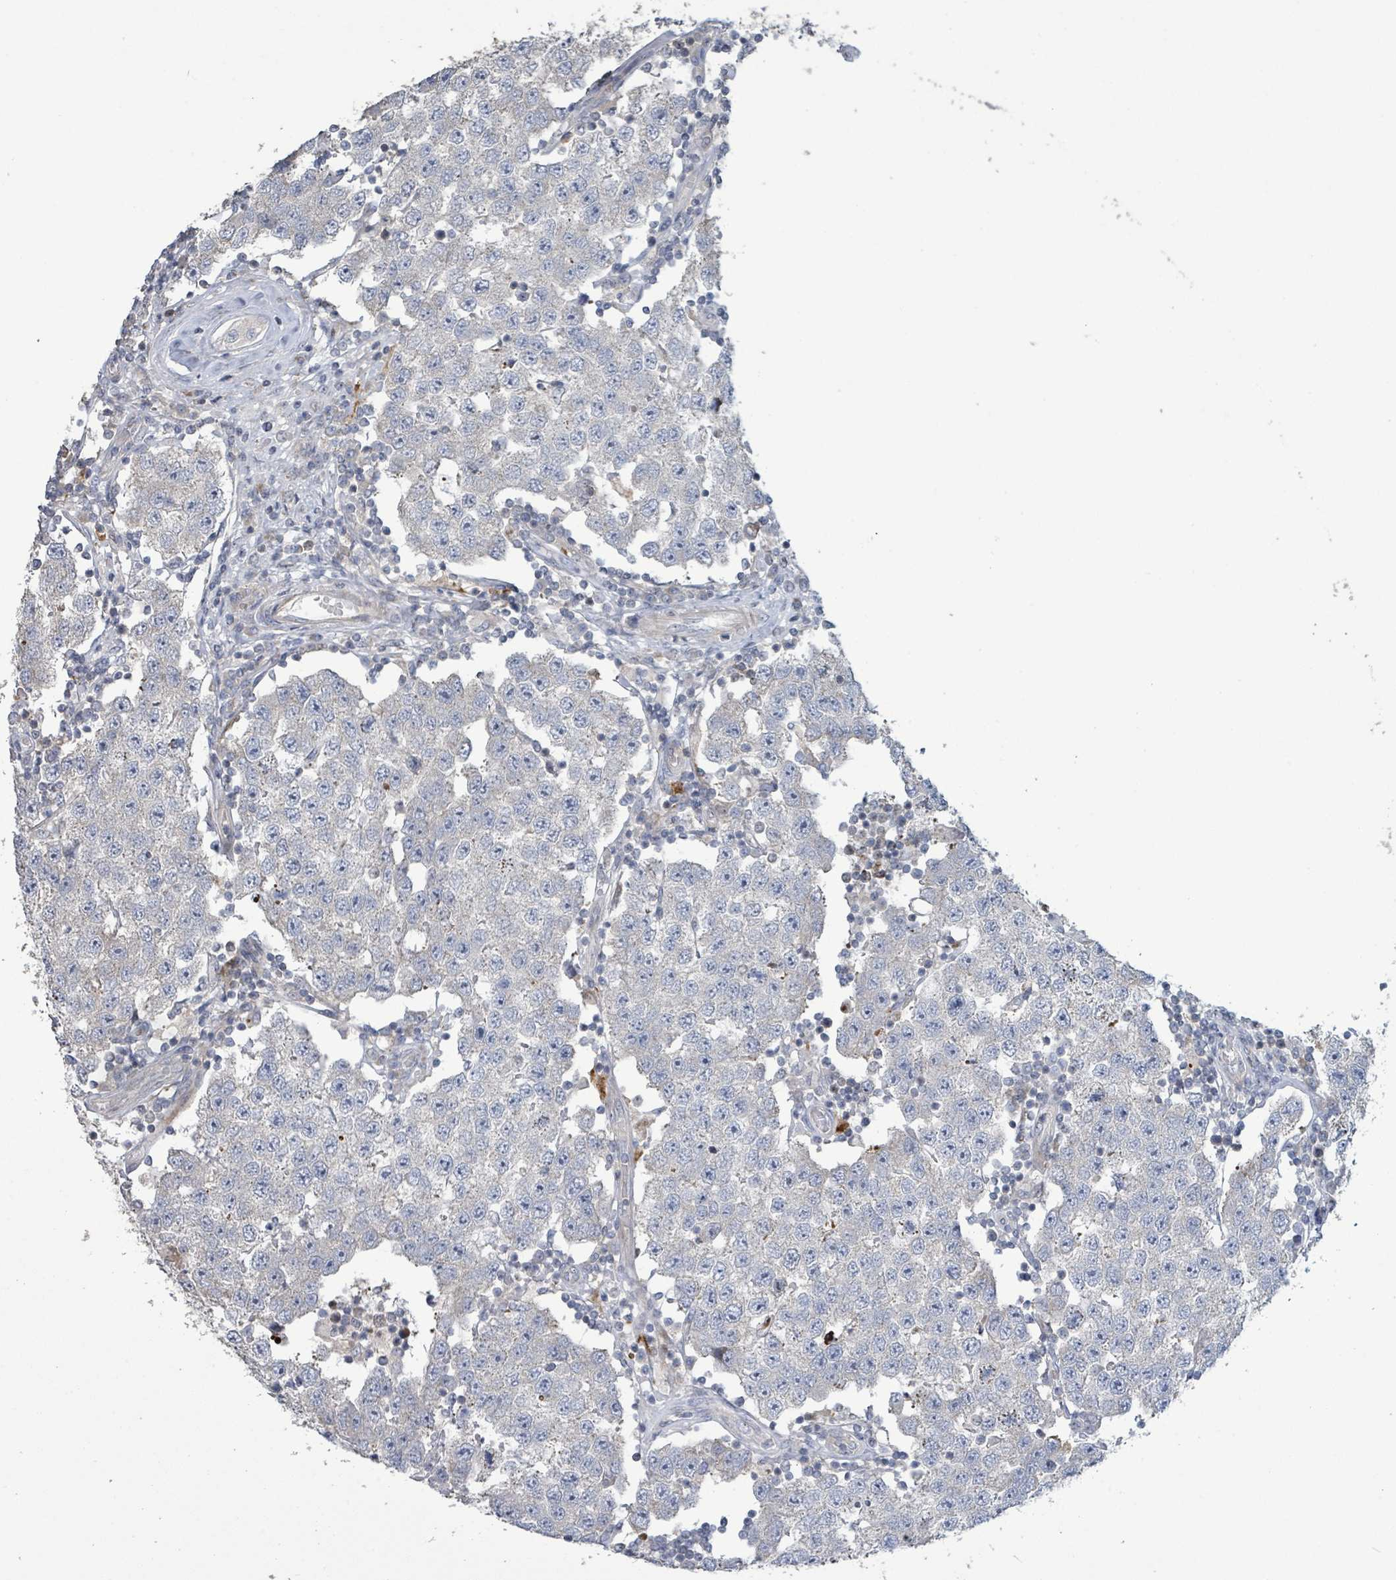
{"staining": {"intensity": "negative", "quantity": "none", "location": "none"}, "tissue": "testis cancer", "cell_type": "Tumor cells", "image_type": "cancer", "snomed": [{"axis": "morphology", "description": "Seminoma, NOS"}, {"axis": "topography", "description": "Testis"}], "caption": "Seminoma (testis) stained for a protein using IHC reveals no staining tumor cells.", "gene": "LILRA4", "patient": {"sex": "male", "age": 34}}